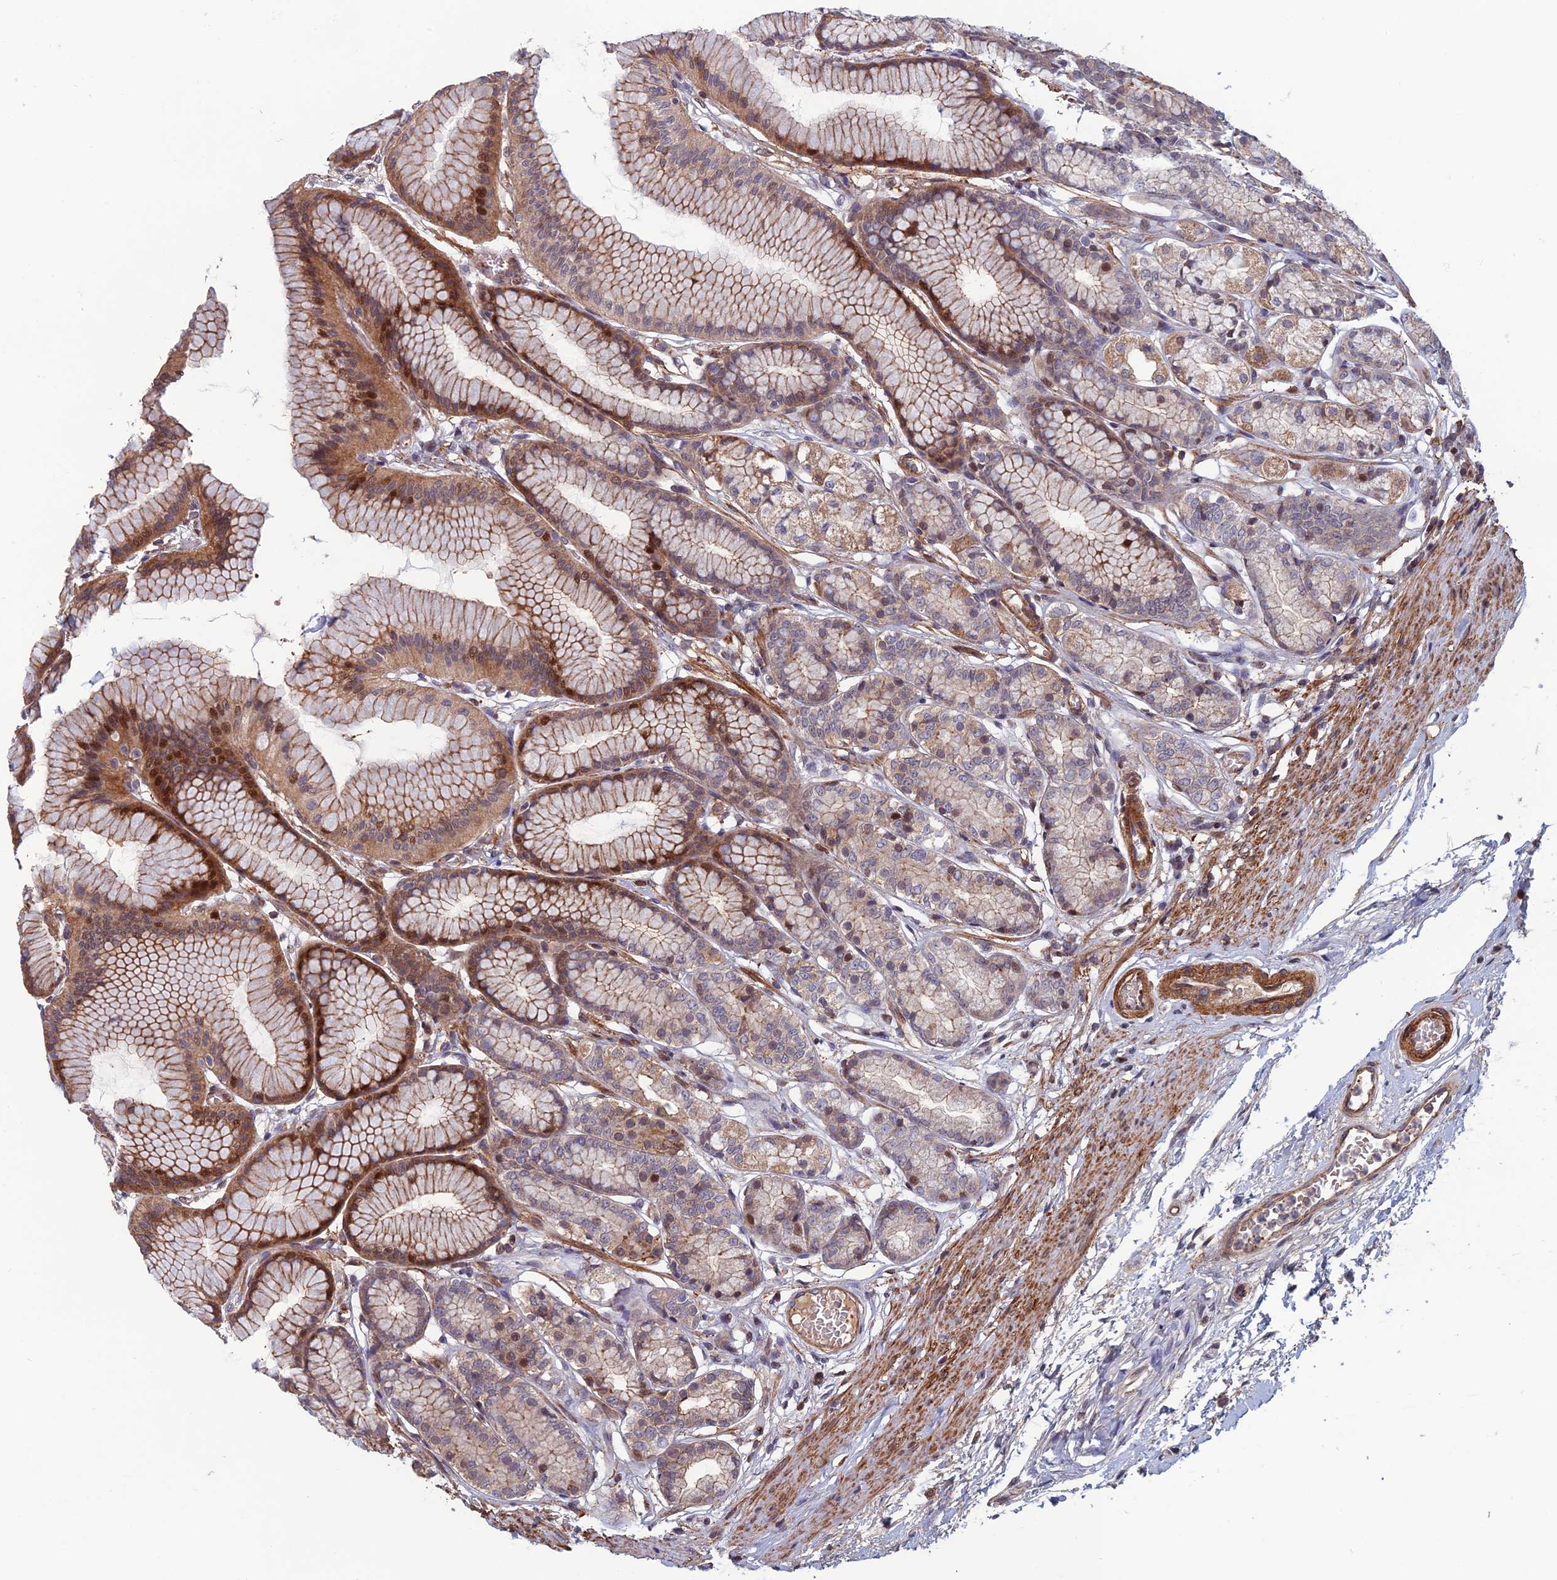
{"staining": {"intensity": "moderate", "quantity": ">75%", "location": "cytoplasmic/membranous,nuclear"}, "tissue": "stomach", "cell_type": "Glandular cells", "image_type": "normal", "snomed": [{"axis": "morphology", "description": "Normal tissue, NOS"}, {"axis": "morphology", "description": "Adenocarcinoma, NOS"}, {"axis": "morphology", "description": "Adenocarcinoma, High grade"}, {"axis": "topography", "description": "Stomach, upper"}, {"axis": "topography", "description": "Stomach"}], "caption": "A brown stain labels moderate cytoplasmic/membranous,nuclear staining of a protein in glandular cells of unremarkable human stomach. The staining was performed using DAB to visualize the protein expression in brown, while the nuclei were stained in blue with hematoxylin (Magnification: 20x).", "gene": "CCDC183", "patient": {"sex": "female", "age": 65}}